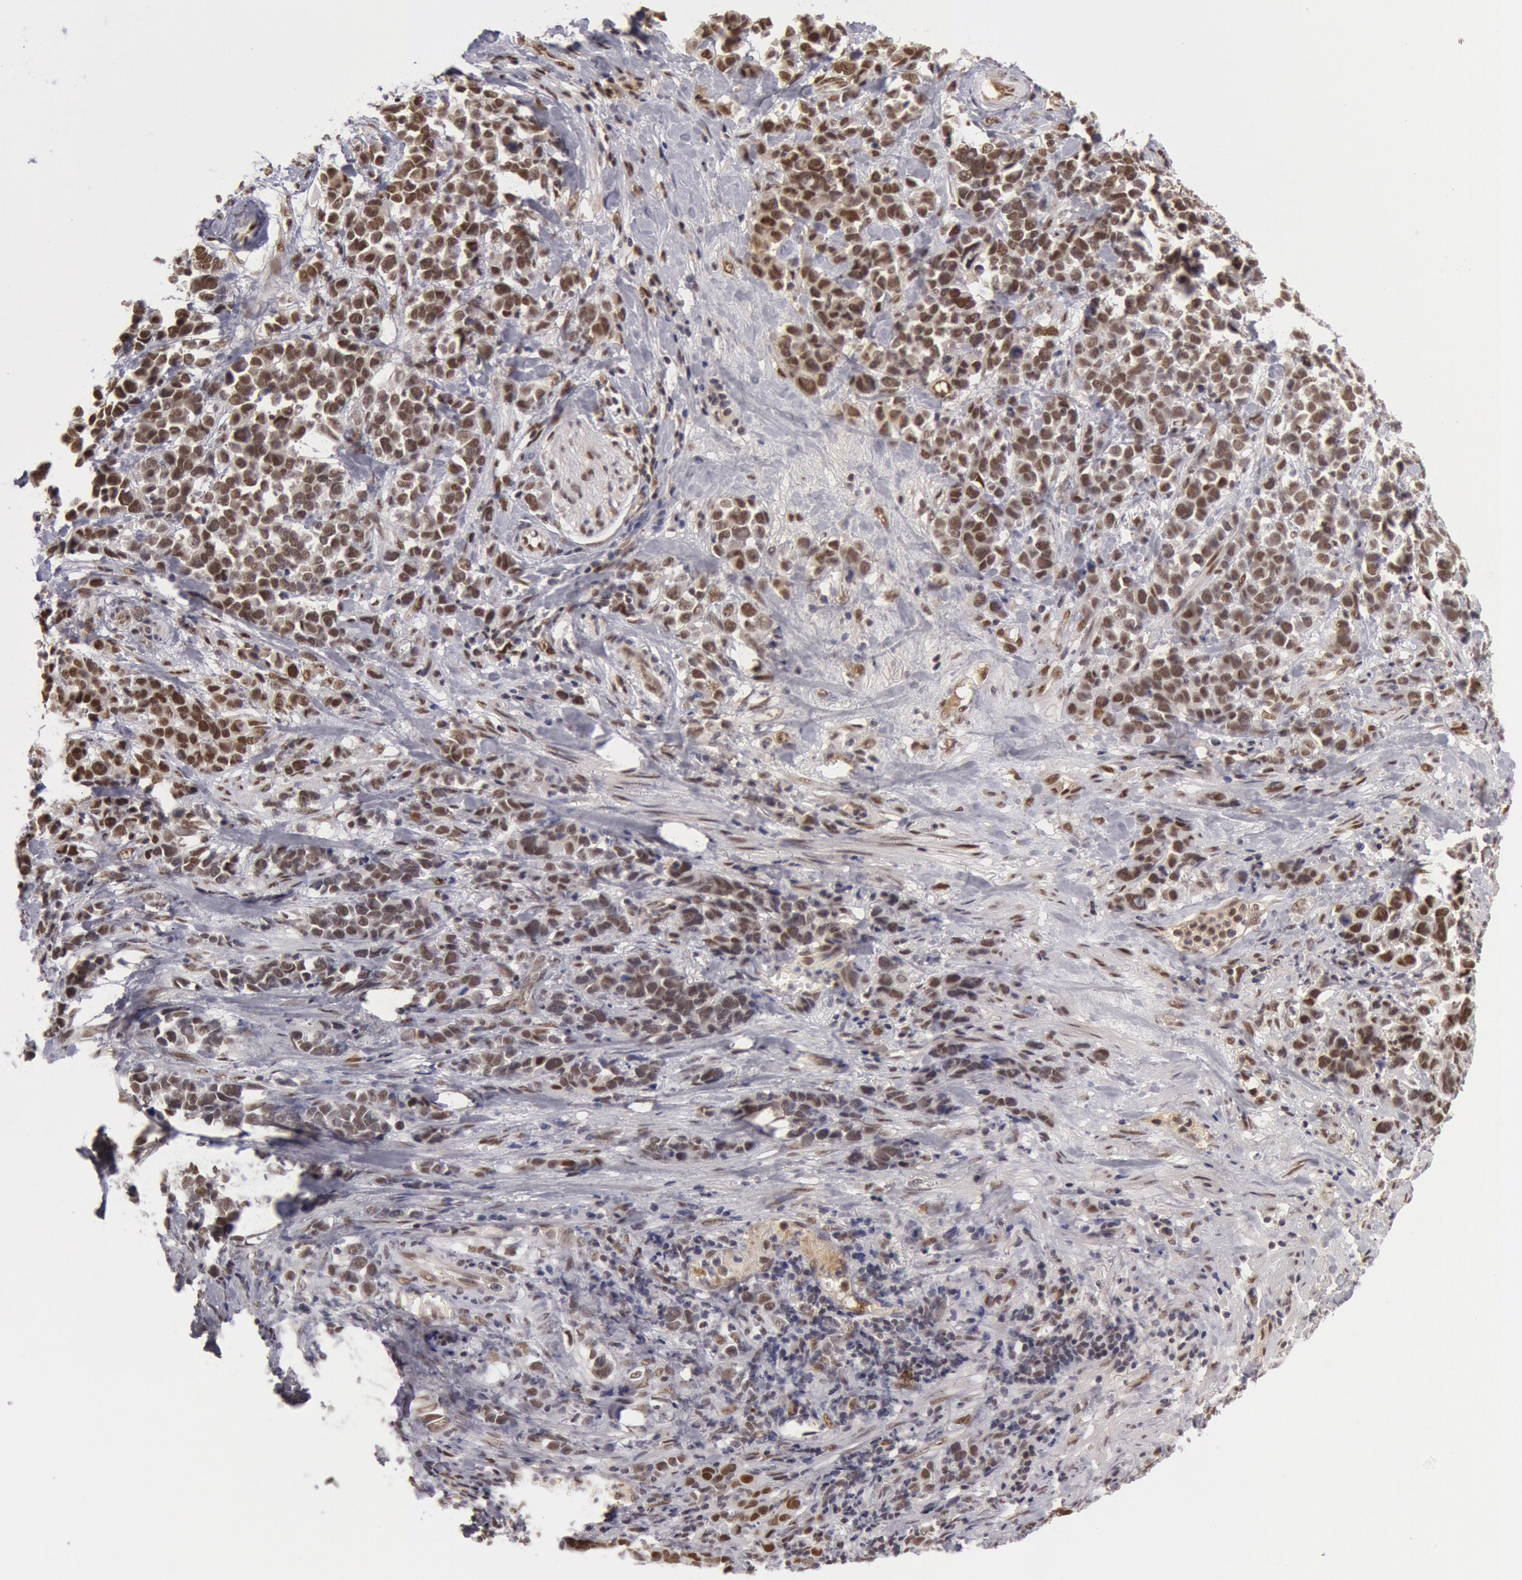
{"staining": {"intensity": "moderate", "quantity": ">75%", "location": "nuclear"}, "tissue": "stomach cancer", "cell_type": "Tumor cells", "image_type": "cancer", "snomed": [{"axis": "morphology", "description": "Adenocarcinoma, NOS"}, {"axis": "topography", "description": "Stomach, upper"}], "caption": "Immunohistochemistry image of neoplastic tissue: human adenocarcinoma (stomach) stained using immunohistochemistry (IHC) displays medium levels of moderate protein expression localized specifically in the nuclear of tumor cells, appearing as a nuclear brown color.", "gene": "PPP4R3B", "patient": {"sex": "male", "age": 71}}